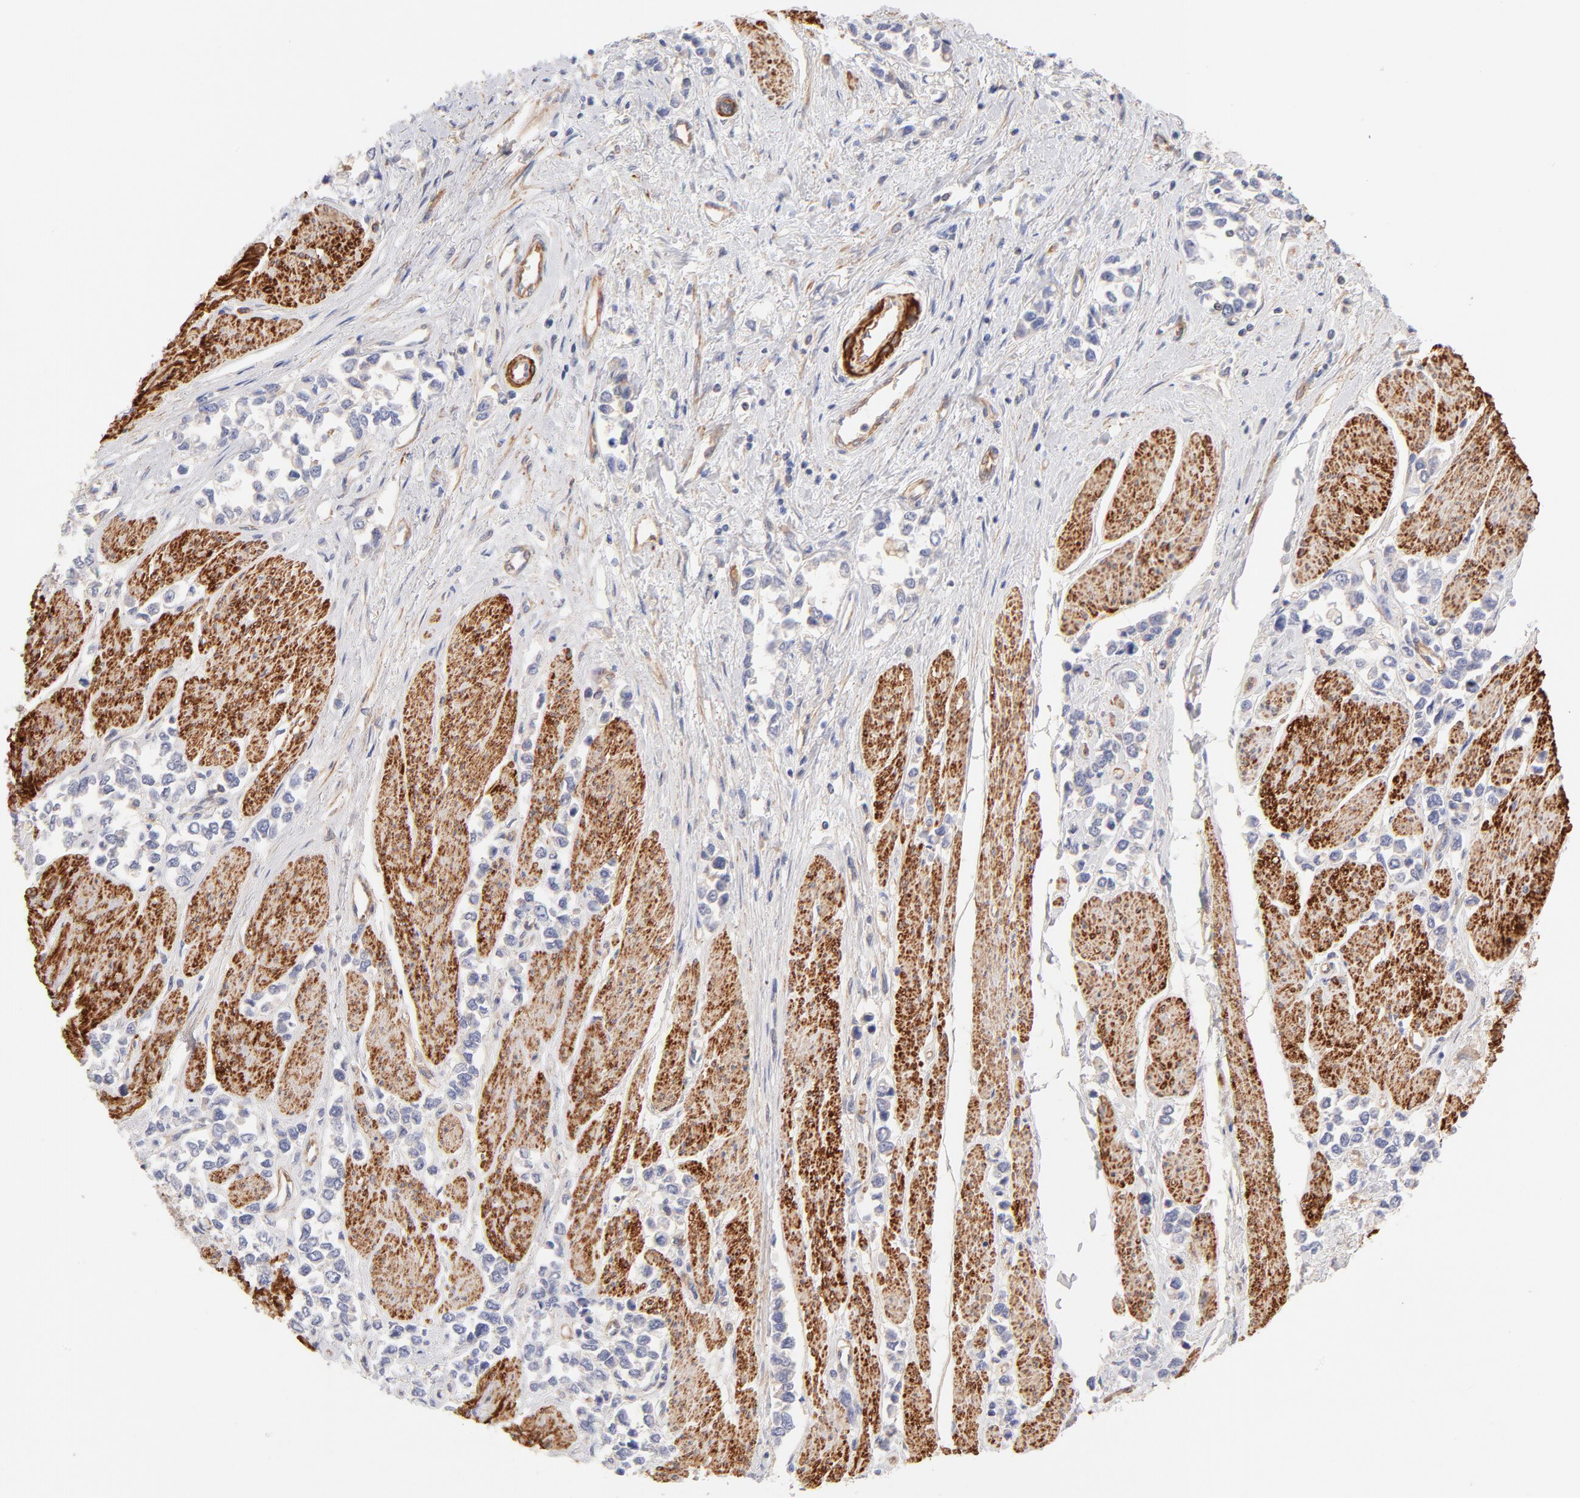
{"staining": {"intensity": "negative", "quantity": "none", "location": "none"}, "tissue": "stomach cancer", "cell_type": "Tumor cells", "image_type": "cancer", "snomed": [{"axis": "morphology", "description": "Adenocarcinoma, NOS"}, {"axis": "topography", "description": "Stomach, upper"}], "caption": "Tumor cells show no significant staining in stomach cancer.", "gene": "LDLRAP1", "patient": {"sex": "male", "age": 76}}